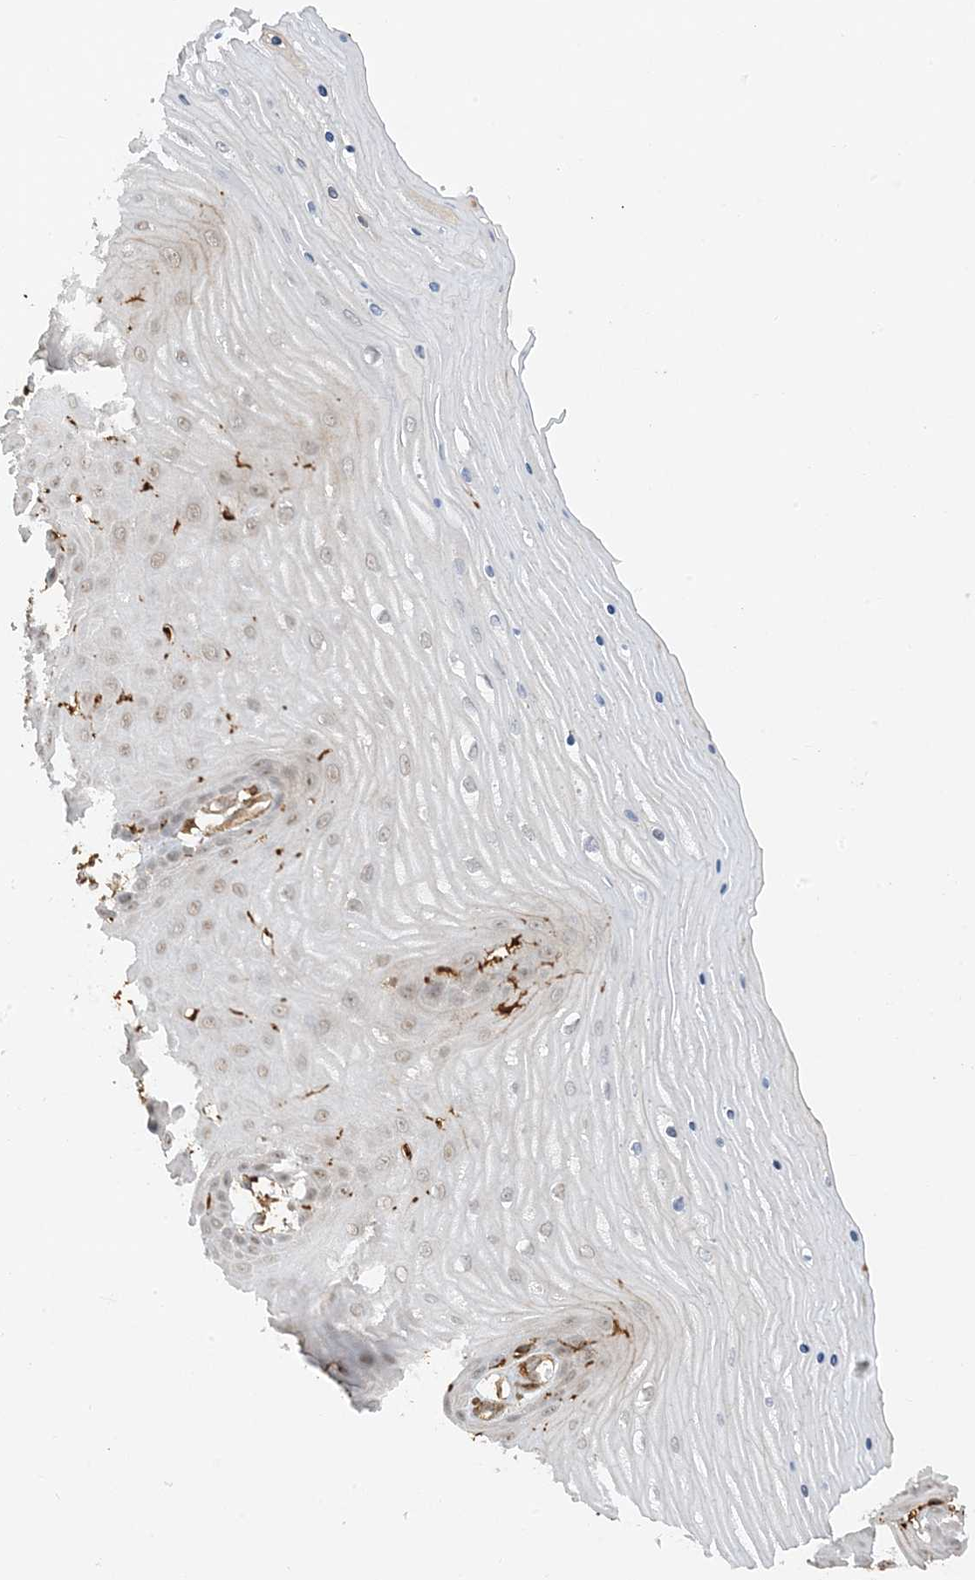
{"staining": {"intensity": "moderate", "quantity": "25%-75%", "location": "cytoplasmic/membranous,nuclear"}, "tissue": "cervix", "cell_type": "Glandular cells", "image_type": "normal", "snomed": [{"axis": "morphology", "description": "Normal tissue, NOS"}, {"axis": "topography", "description": "Cervix"}], "caption": "Protein expression analysis of unremarkable cervix reveals moderate cytoplasmic/membranous,nuclear expression in approximately 25%-75% of glandular cells.", "gene": "PHACTR2", "patient": {"sex": "female", "age": 55}}